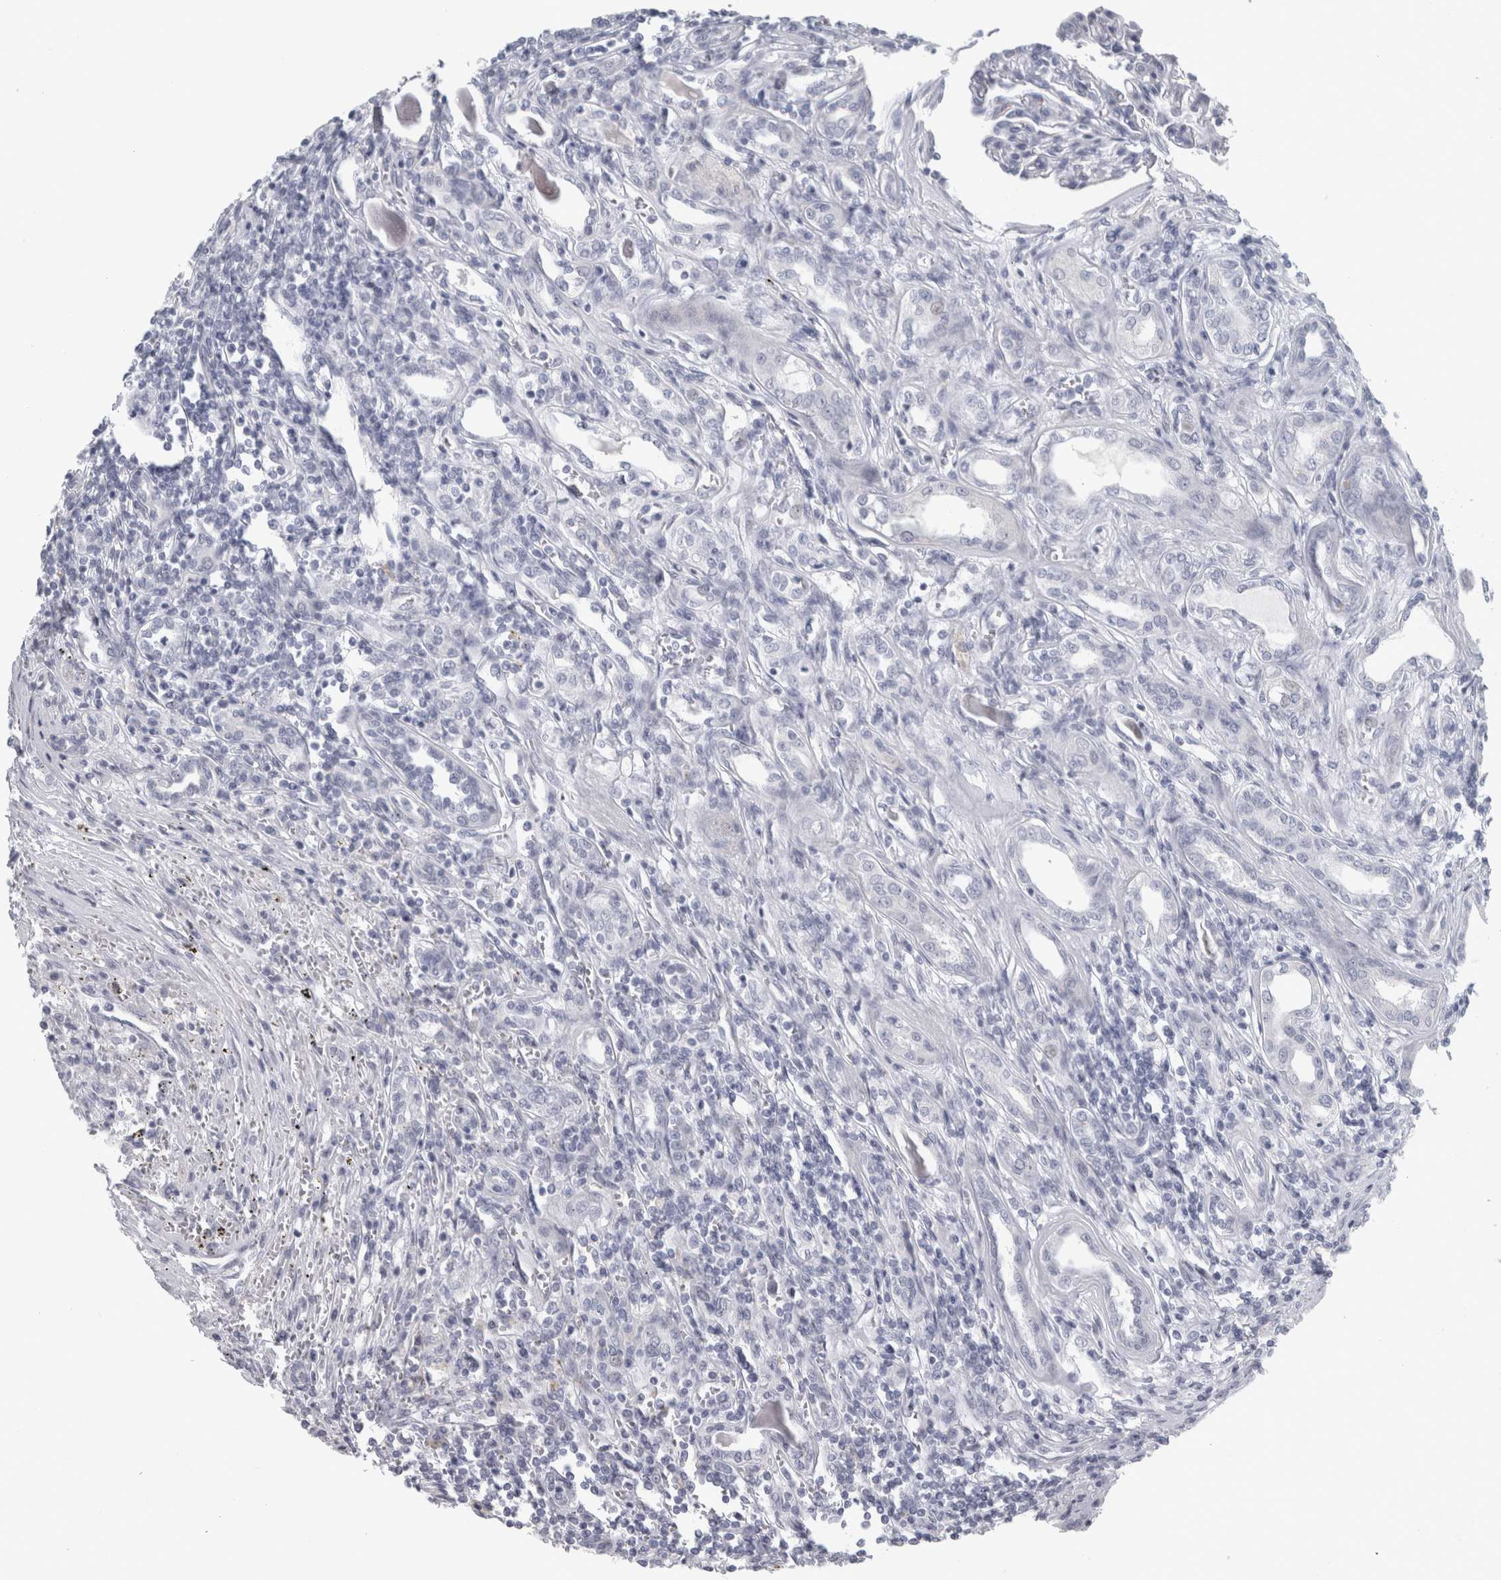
{"staining": {"intensity": "negative", "quantity": "none", "location": "none"}, "tissue": "renal cancer", "cell_type": "Tumor cells", "image_type": "cancer", "snomed": [{"axis": "morphology", "description": "Normal tissue, NOS"}, {"axis": "morphology", "description": "Adenocarcinoma, NOS"}, {"axis": "topography", "description": "Kidney"}], "caption": "A high-resolution image shows immunohistochemistry staining of adenocarcinoma (renal), which displays no significant staining in tumor cells.", "gene": "CPE", "patient": {"sex": "male", "age": 71}}